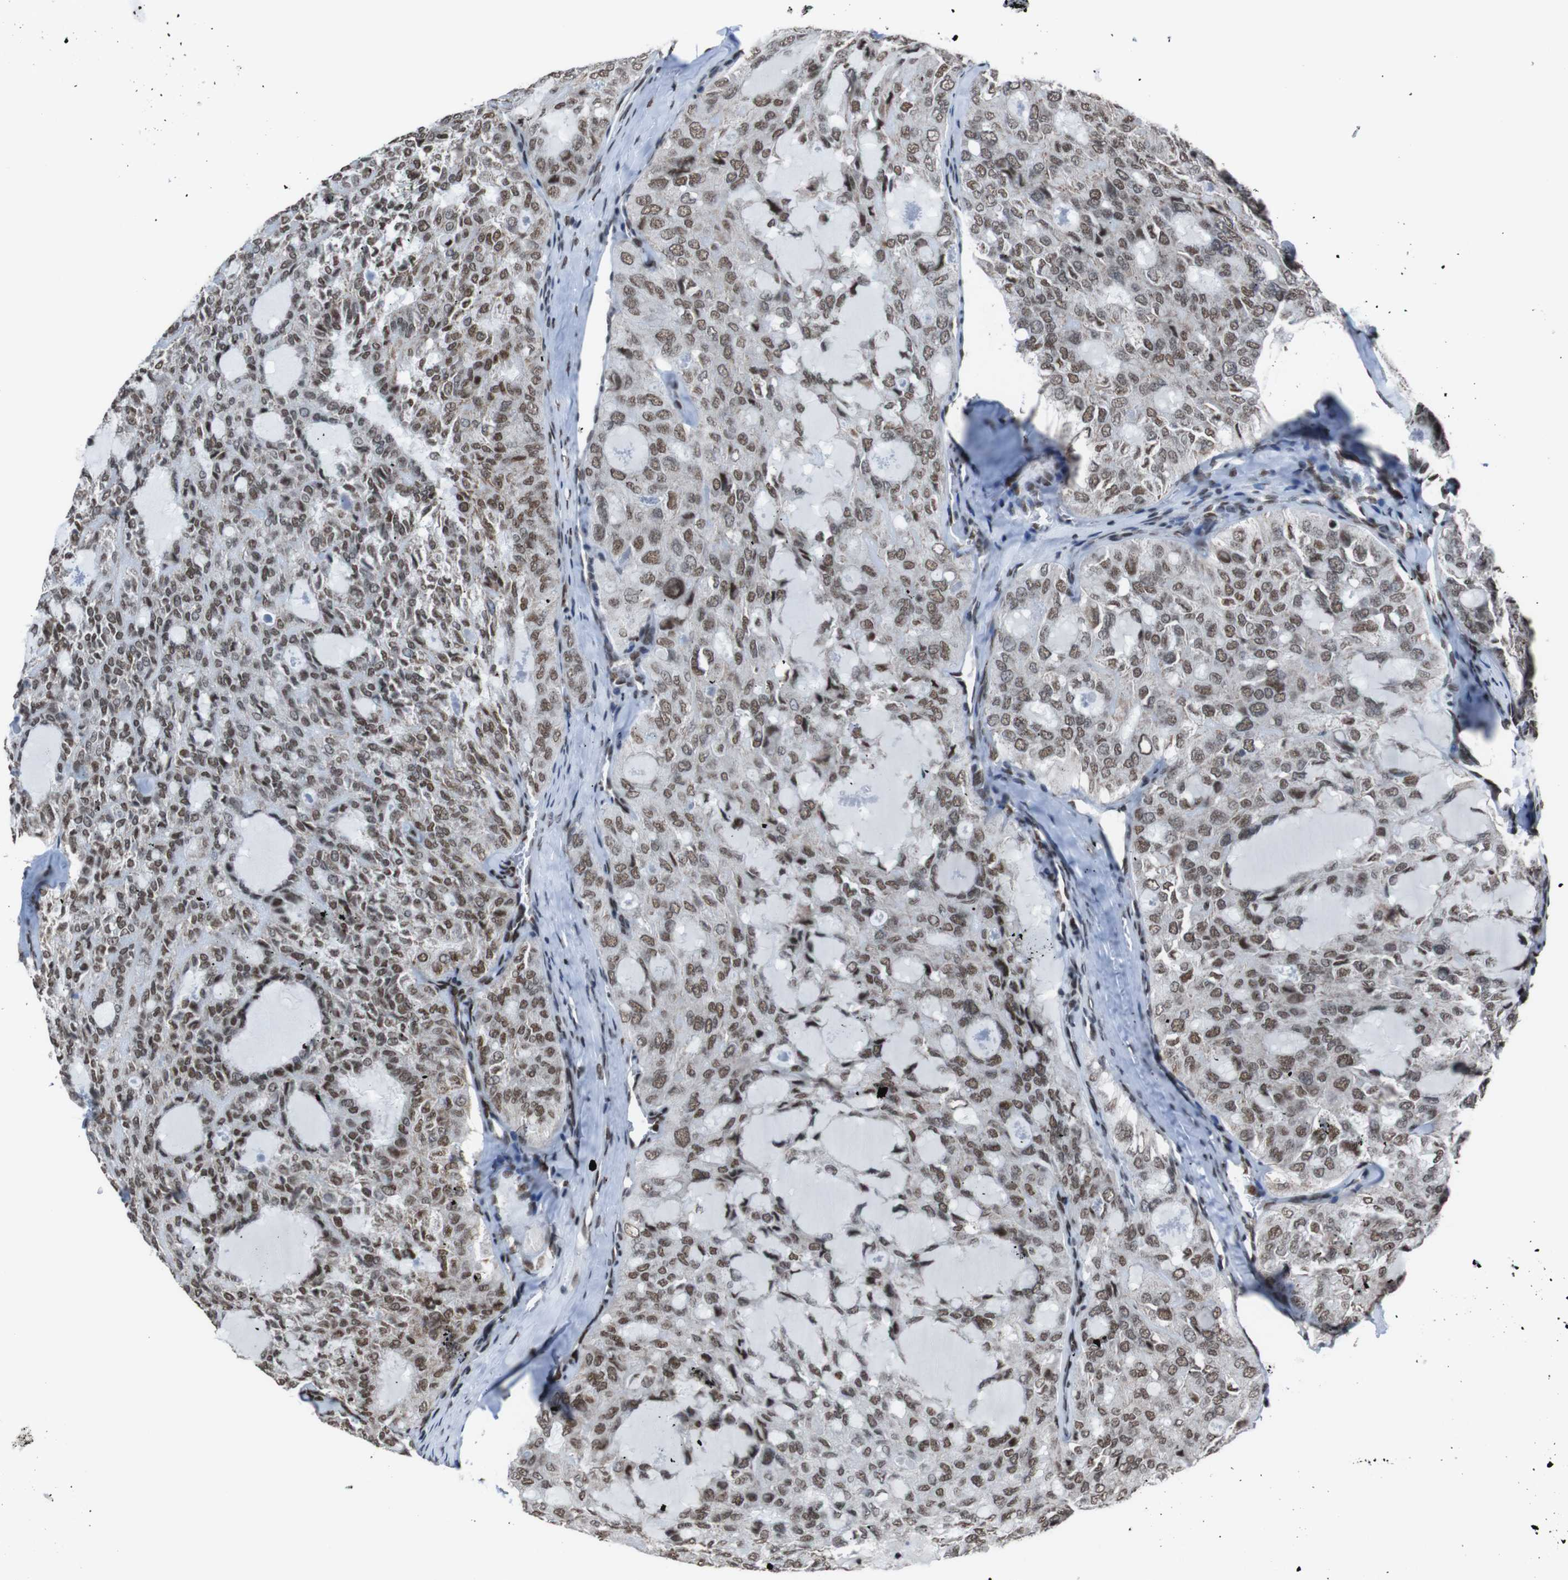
{"staining": {"intensity": "moderate", "quantity": ">75%", "location": "nuclear"}, "tissue": "thyroid cancer", "cell_type": "Tumor cells", "image_type": "cancer", "snomed": [{"axis": "morphology", "description": "Follicular adenoma carcinoma, NOS"}, {"axis": "topography", "description": "Thyroid gland"}], "caption": "A medium amount of moderate nuclear expression is appreciated in about >75% of tumor cells in thyroid follicular adenoma carcinoma tissue. Nuclei are stained in blue.", "gene": "ROMO1", "patient": {"sex": "male", "age": 75}}